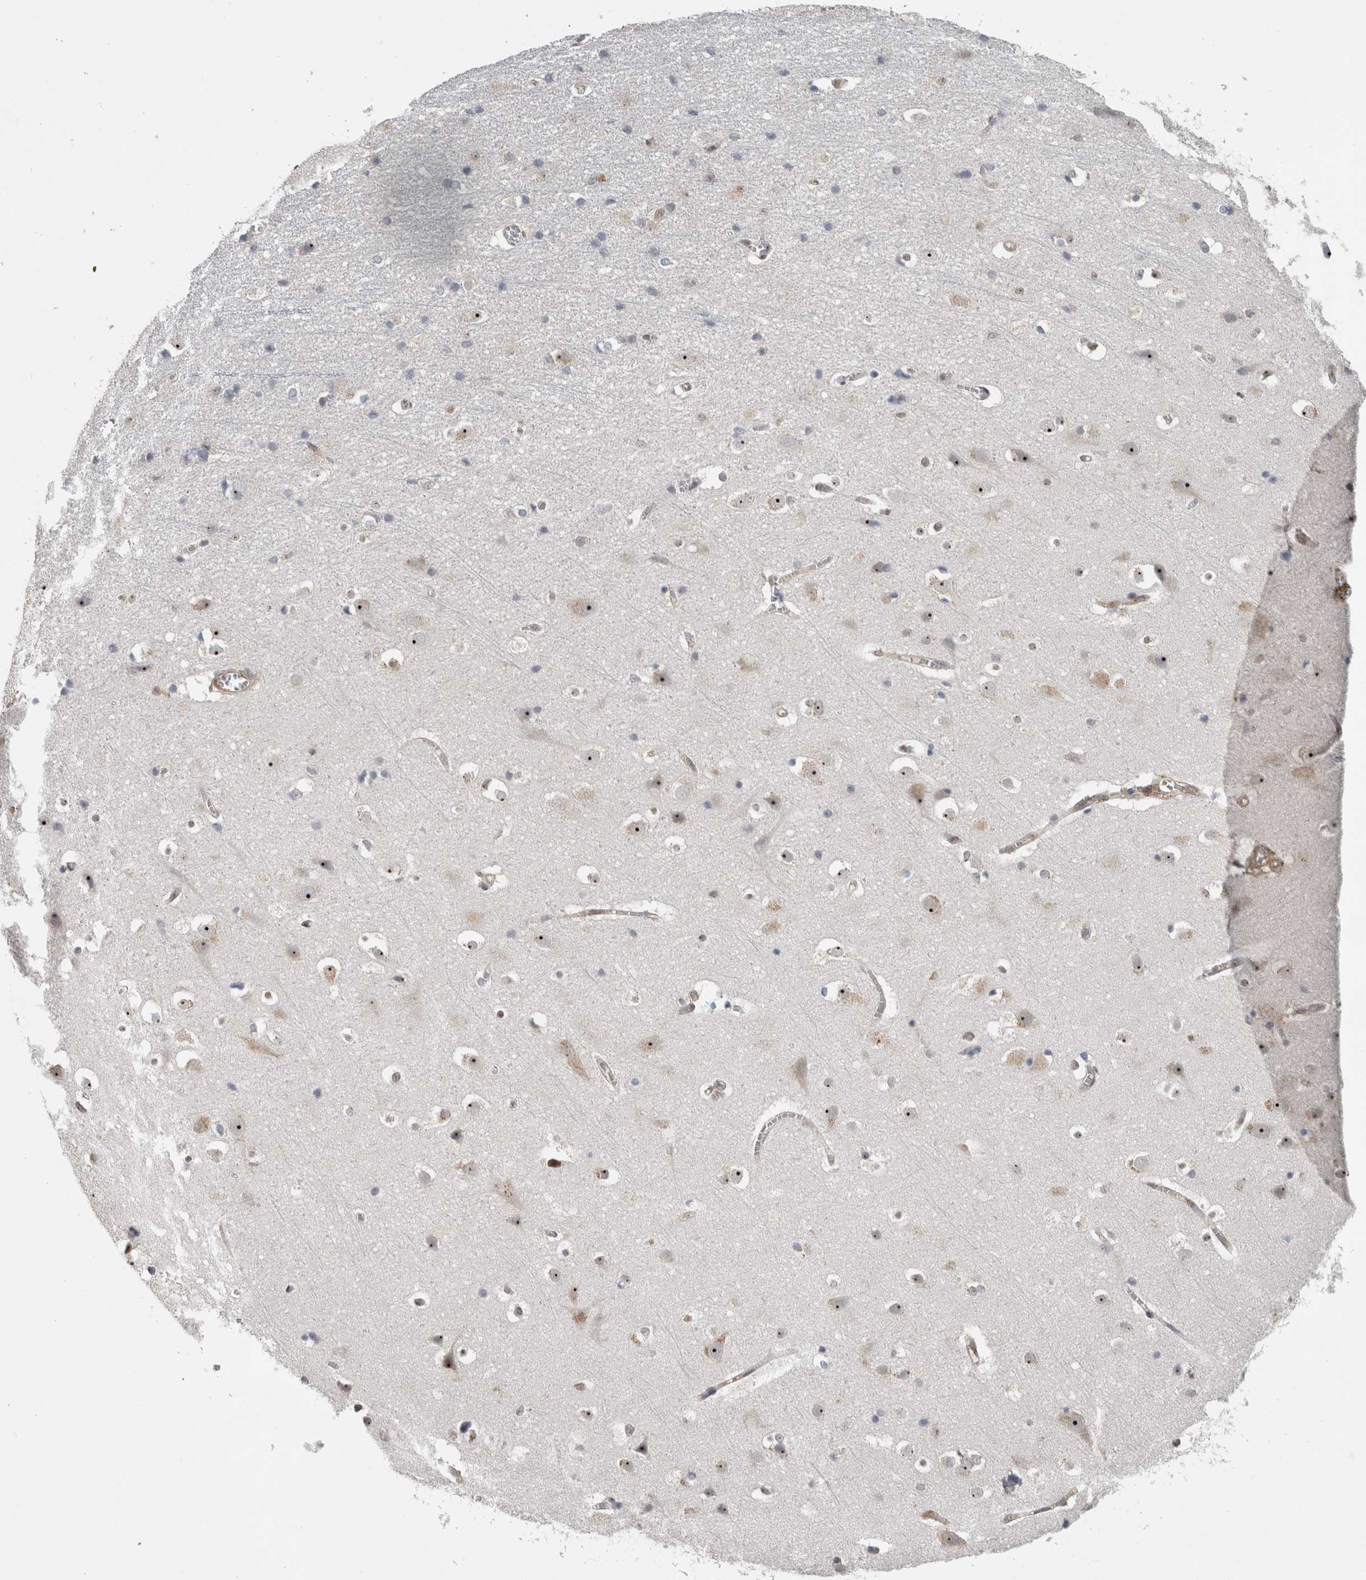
{"staining": {"intensity": "weak", "quantity": ">75%", "location": "cytoplasmic/membranous,nuclear"}, "tissue": "cerebral cortex", "cell_type": "Endothelial cells", "image_type": "normal", "snomed": [{"axis": "morphology", "description": "Normal tissue, NOS"}, {"axis": "morphology", "description": "Developmental malformation"}, {"axis": "topography", "description": "Cerebral cortex"}], "caption": "Immunohistochemistry staining of unremarkable cerebral cortex, which demonstrates low levels of weak cytoplasmic/membranous,nuclear positivity in about >75% of endothelial cells indicating weak cytoplasmic/membranous,nuclear protein positivity. The staining was performed using DAB (brown) for protein detection and nuclei were counterstained in hematoxylin (blue).", "gene": "TDRD7", "patient": {"sex": "female", "age": 30}}